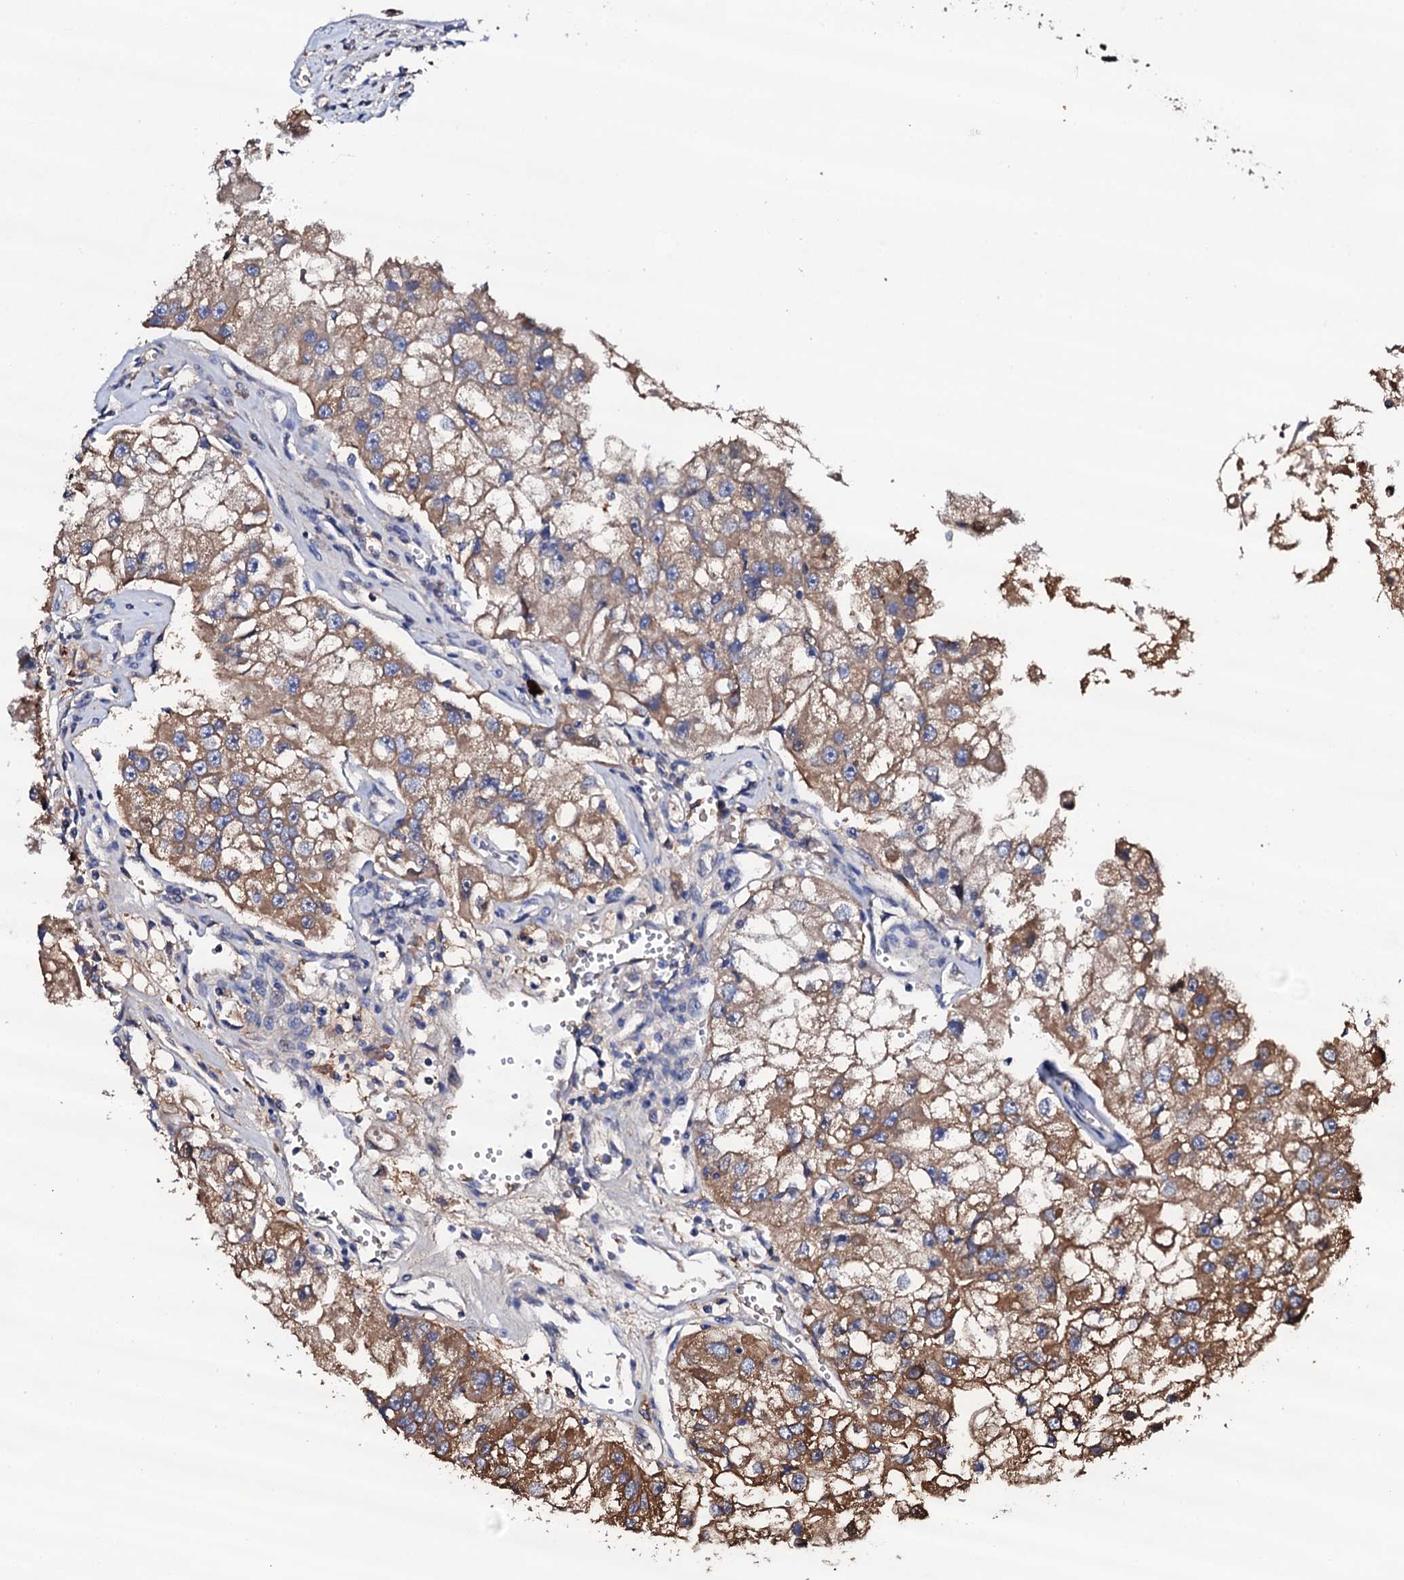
{"staining": {"intensity": "moderate", "quantity": ">75%", "location": "cytoplasmic/membranous"}, "tissue": "renal cancer", "cell_type": "Tumor cells", "image_type": "cancer", "snomed": [{"axis": "morphology", "description": "Adenocarcinoma, NOS"}, {"axis": "topography", "description": "Kidney"}], "caption": "Immunohistochemical staining of human renal cancer (adenocarcinoma) reveals medium levels of moderate cytoplasmic/membranous expression in approximately >75% of tumor cells. The staining is performed using DAB (3,3'-diaminobenzidine) brown chromogen to label protein expression. The nuclei are counter-stained blue using hematoxylin.", "gene": "TCAF2", "patient": {"sex": "male", "age": 63}}